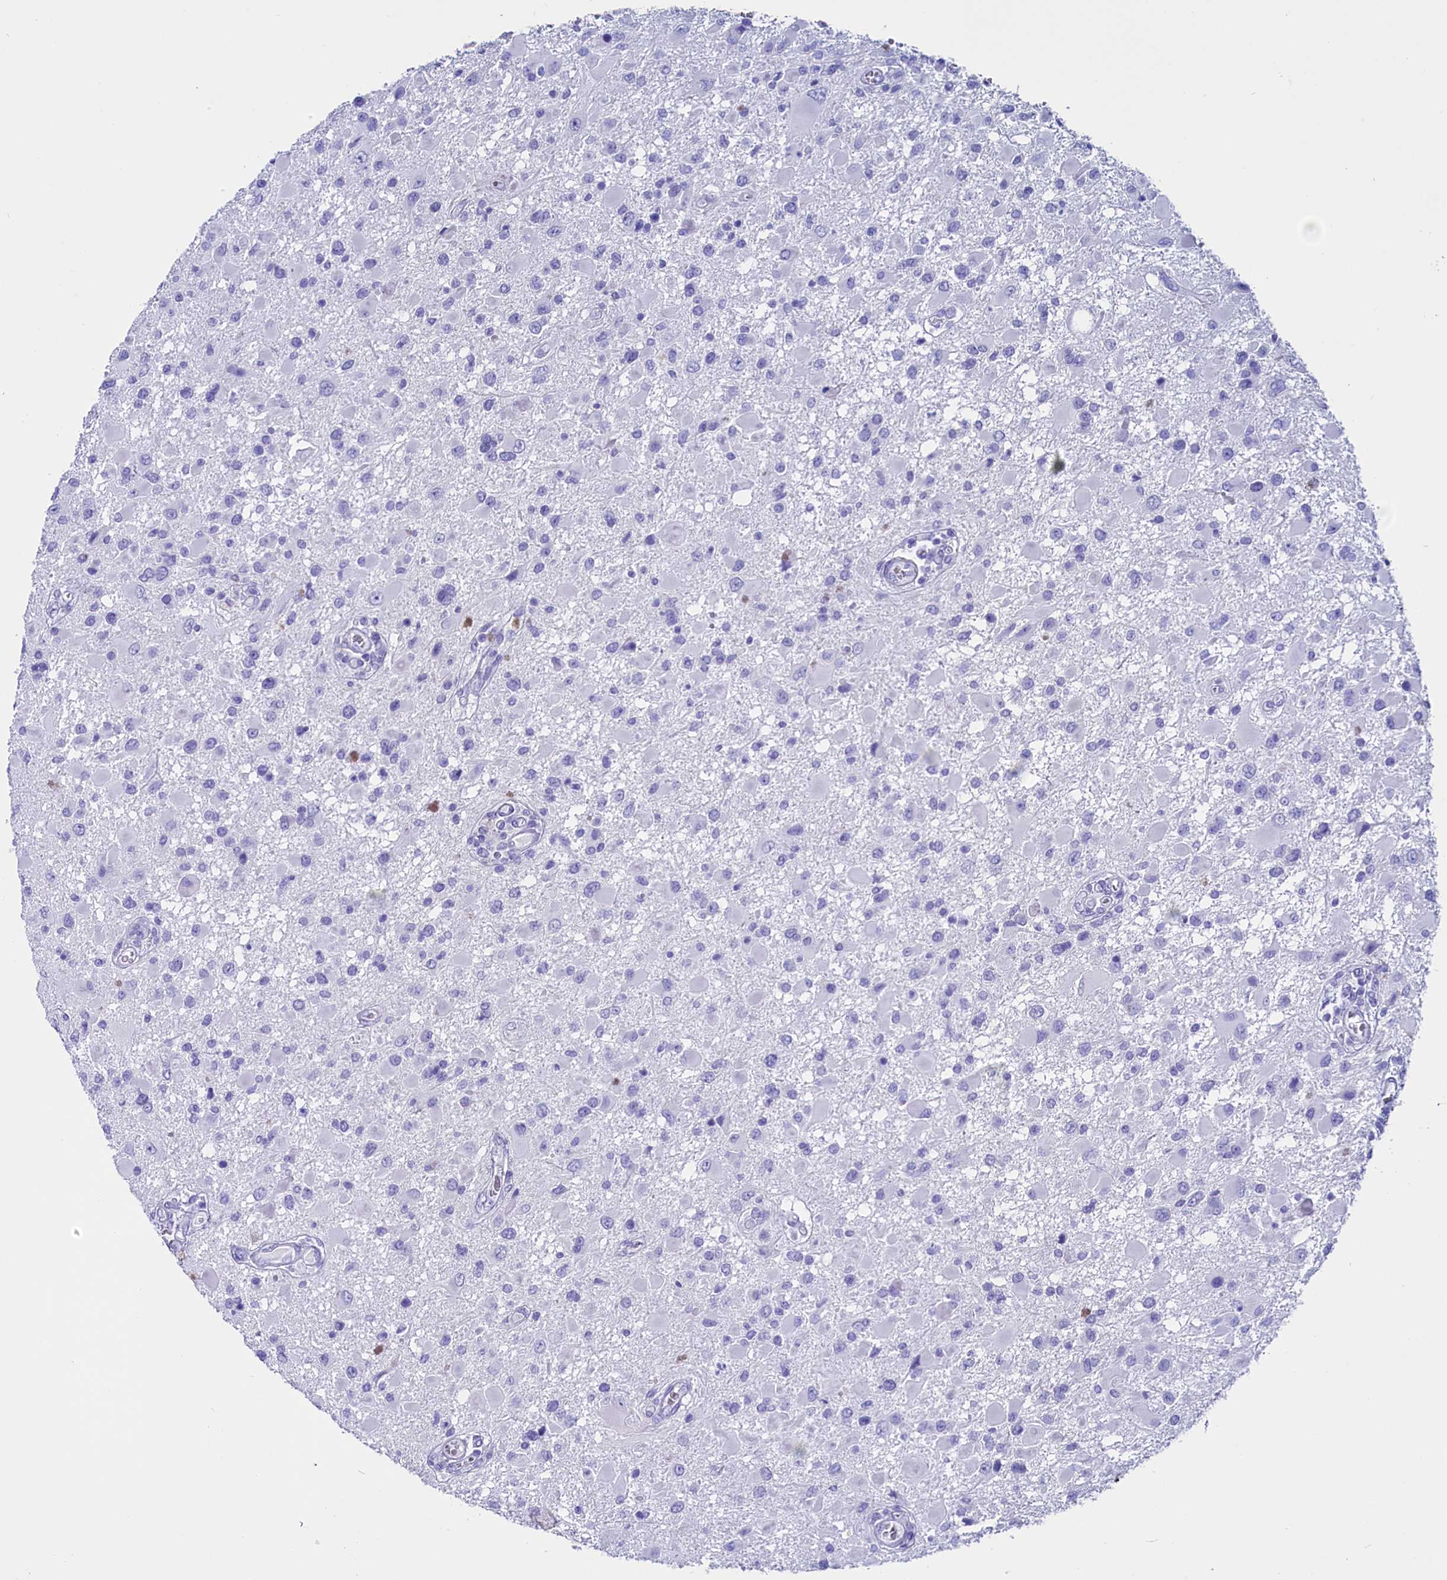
{"staining": {"intensity": "negative", "quantity": "none", "location": "none"}, "tissue": "glioma", "cell_type": "Tumor cells", "image_type": "cancer", "snomed": [{"axis": "morphology", "description": "Glioma, malignant, High grade"}, {"axis": "topography", "description": "Brain"}], "caption": "This is a micrograph of immunohistochemistry staining of malignant high-grade glioma, which shows no expression in tumor cells.", "gene": "ANKRD29", "patient": {"sex": "male", "age": 53}}